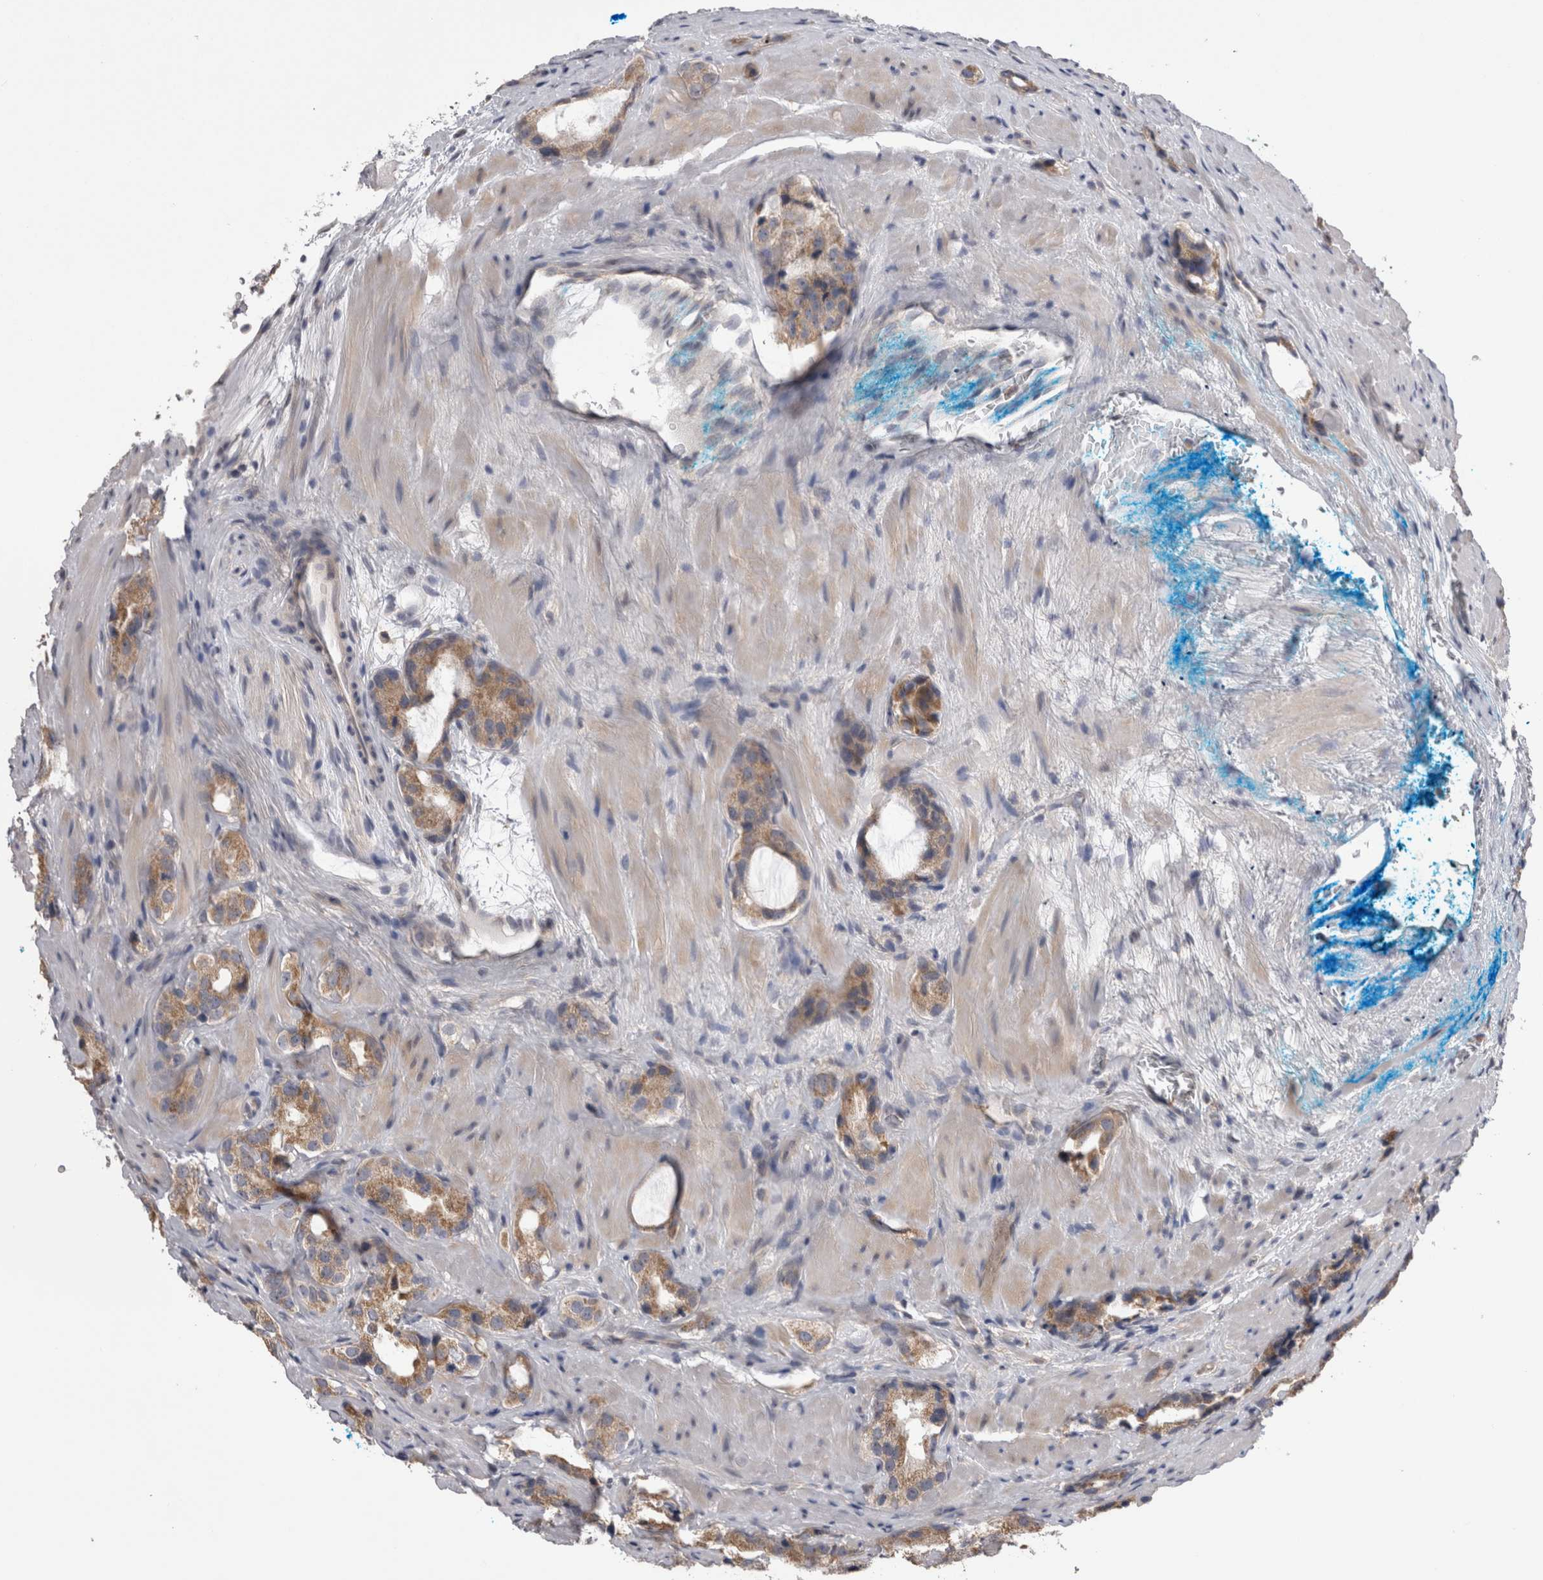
{"staining": {"intensity": "moderate", "quantity": ">75%", "location": "cytoplasmic/membranous"}, "tissue": "prostate cancer", "cell_type": "Tumor cells", "image_type": "cancer", "snomed": [{"axis": "morphology", "description": "Adenocarcinoma, High grade"}, {"axis": "topography", "description": "Prostate"}], "caption": "DAB immunohistochemical staining of prostate cancer exhibits moderate cytoplasmic/membranous protein positivity in approximately >75% of tumor cells.", "gene": "ARHGAP29", "patient": {"sex": "male", "age": 63}}